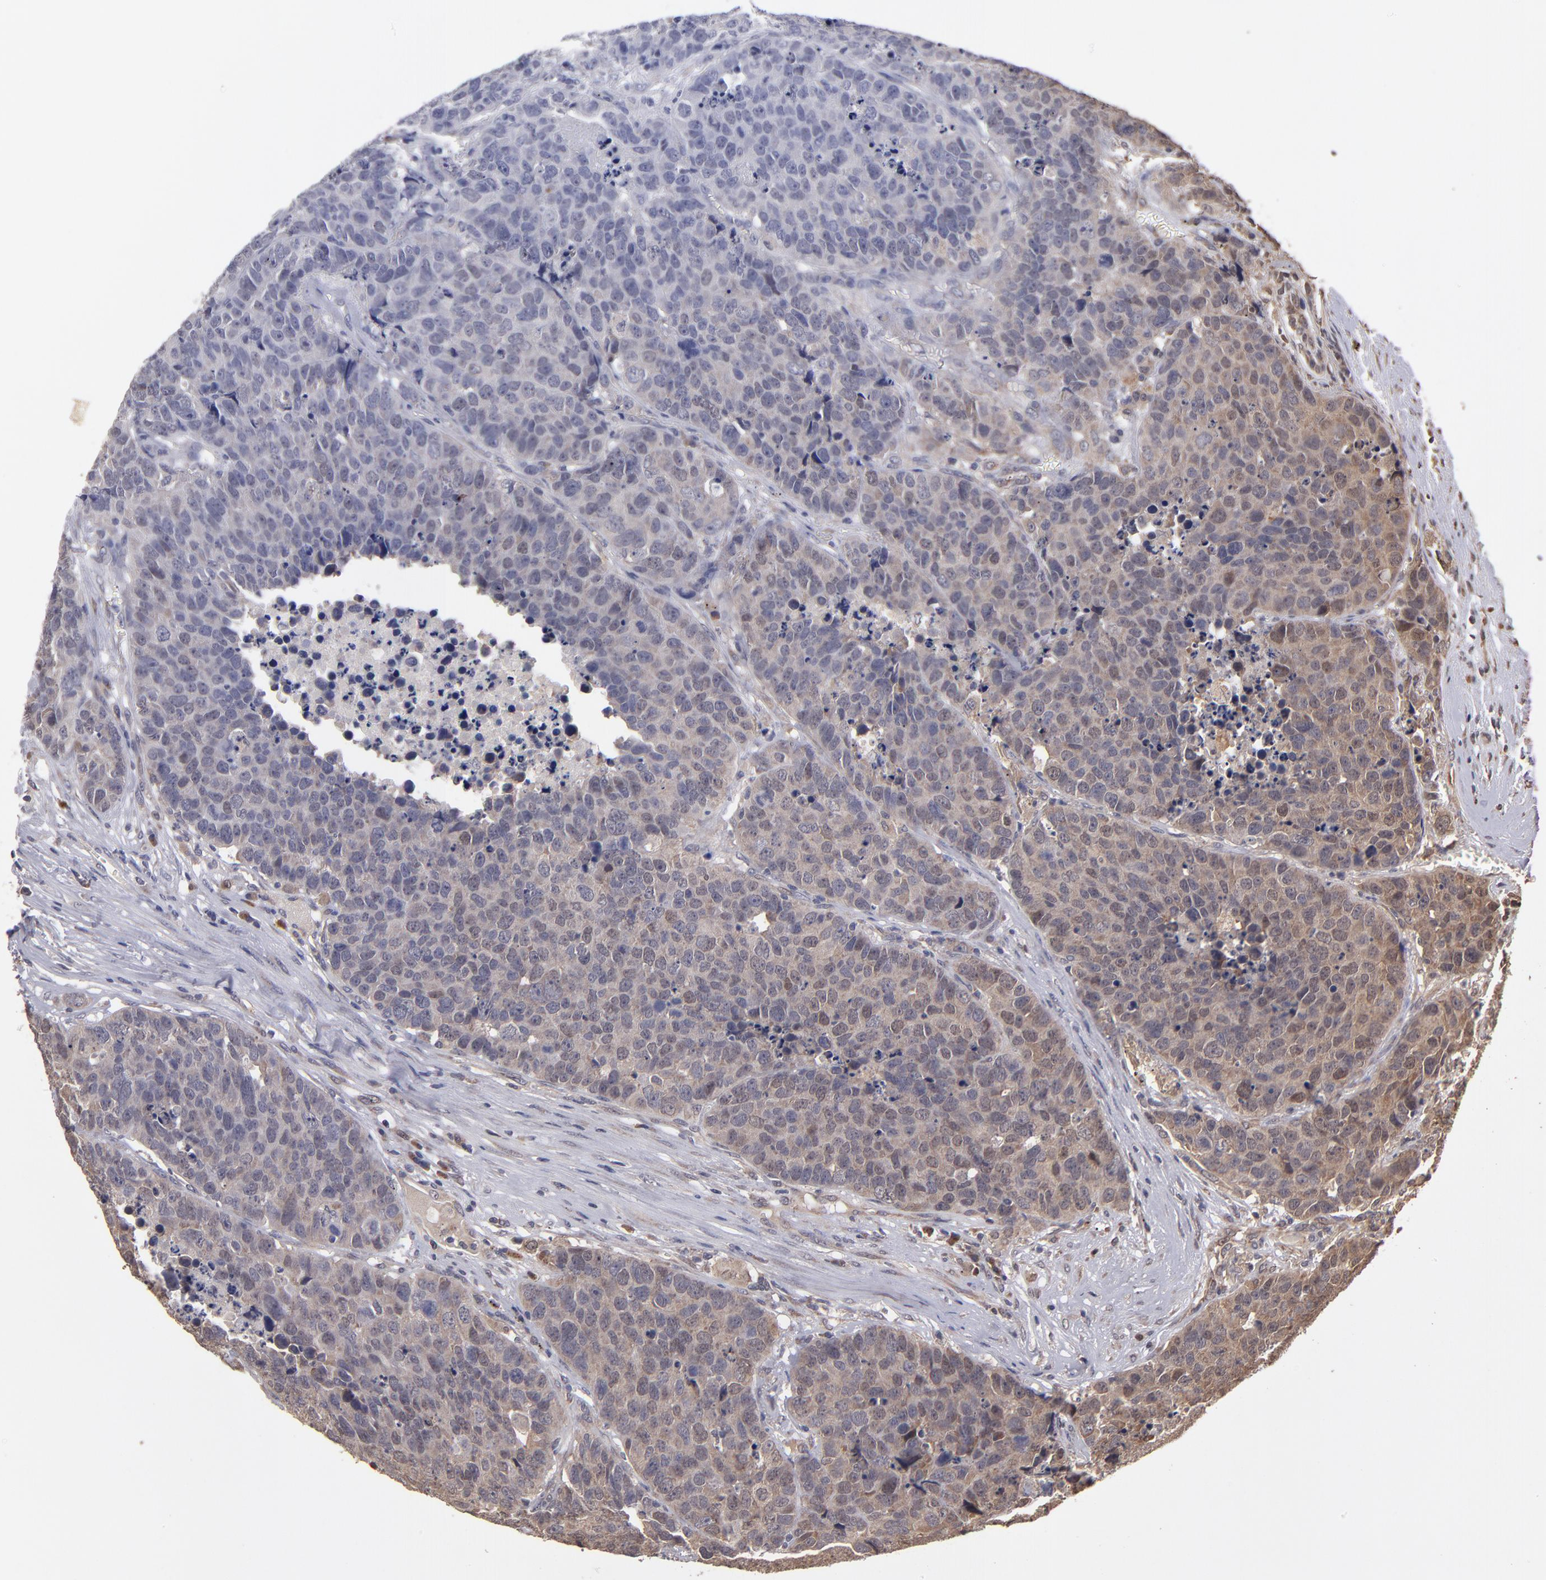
{"staining": {"intensity": "weak", "quantity": "25%-75%", "location": "cytoplasmic/membranous"}, "tissue": "carcinoid", "cell_type": "Tumor cells", "image_type": "cancer", "snomed": [{"axis": "morphology", "description": "Carcinoid, malignant, NOS"}, {"axis": "topography", "description": "Lung"}], "caption": "Immunohistochemistry (IHC) of human carcinoid reveals low levels of weak cytoplasmic/membranous expression in about 25%-75% of tumor cells.", "gene": "NFE2L2", "patient": {"sex": "male", "age": 60}}